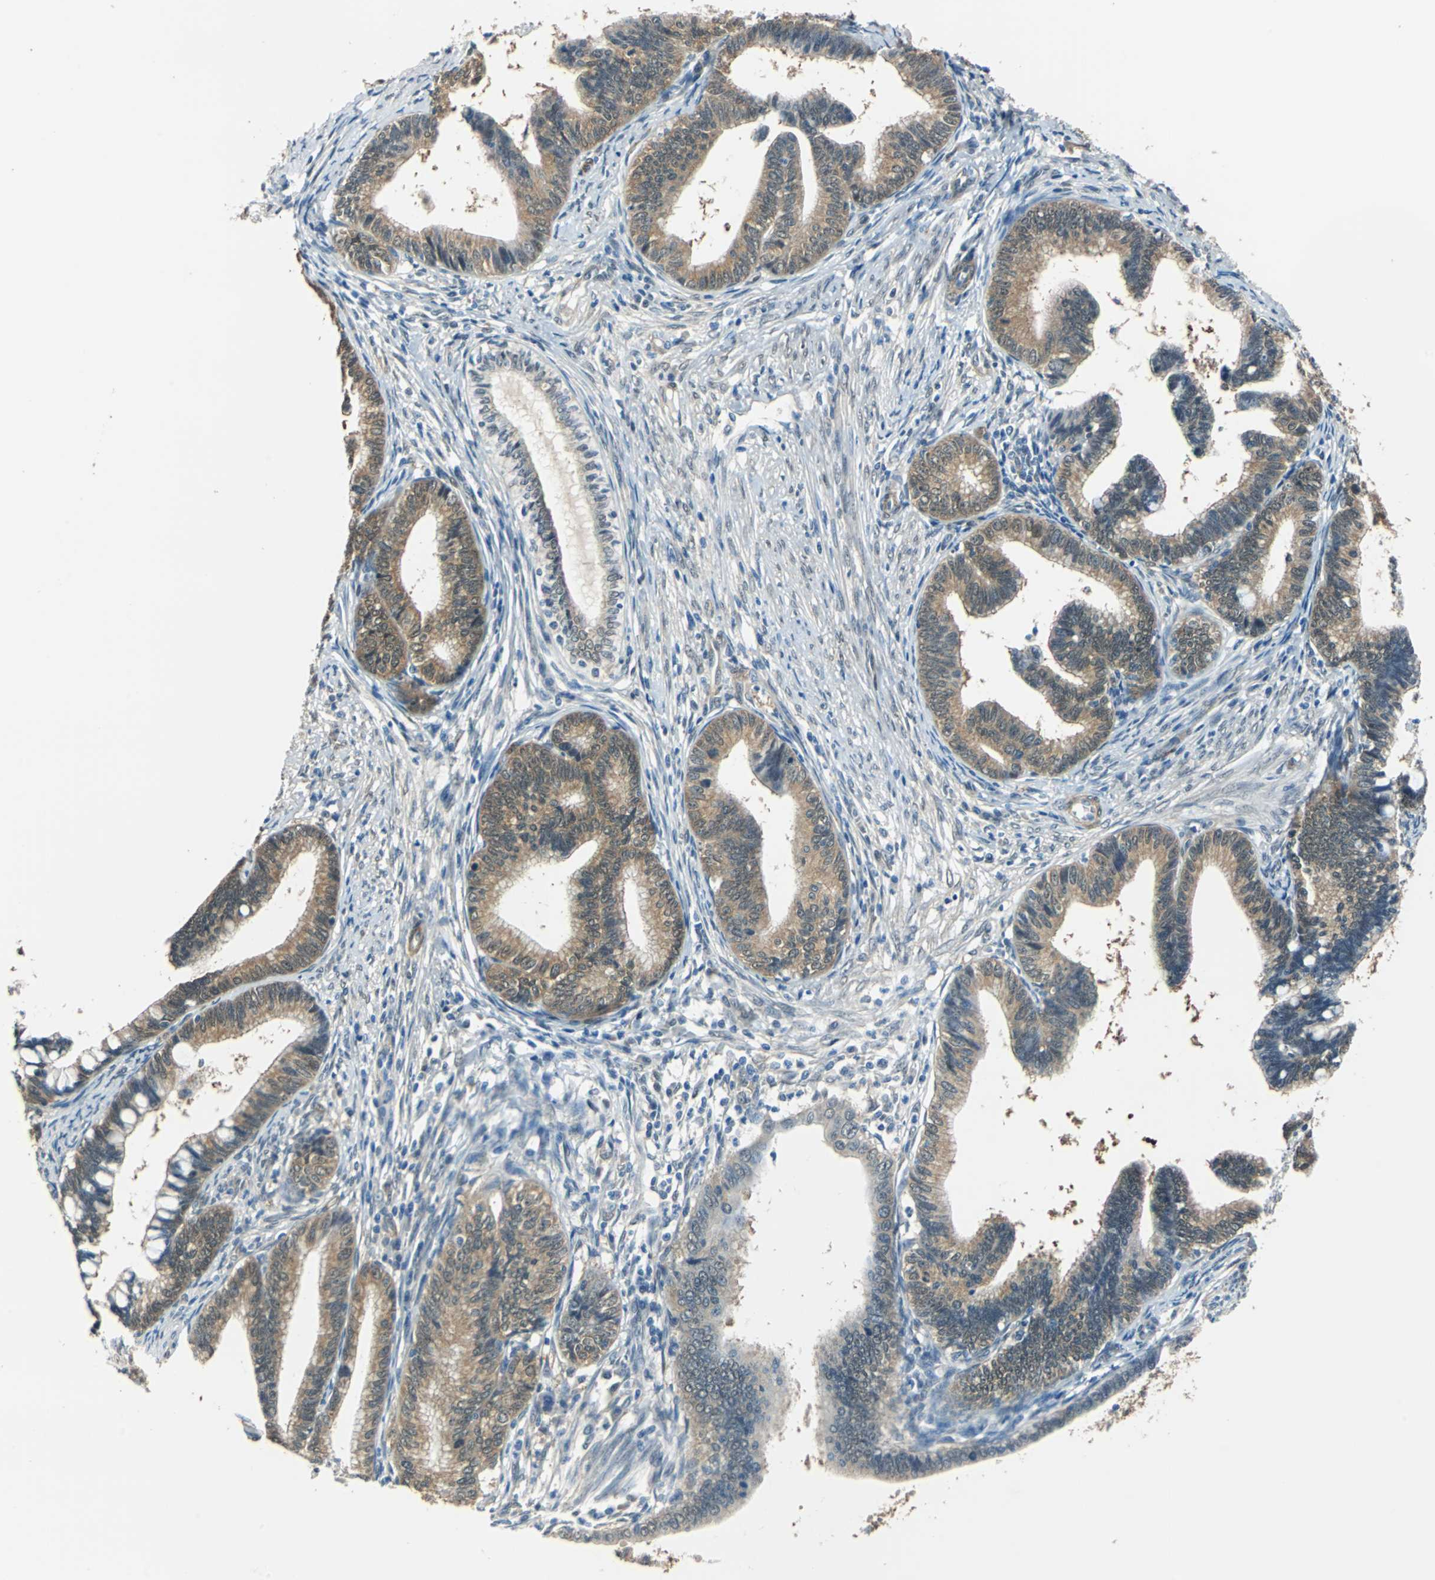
{"staining": {"intensity": "moderate", "quantity": ">75%", "location": "cytoplasmic/membranous"}, "tissue": "cervical cancer", "cell_type": "Tumor cells", "image_type": "cancer", "snomed": [{"axis": "morphology", "description": "Adenocarcinoma, NOS"}, {"axis": "topography", "description": "Cervix"}], "caption": "Immunohistochemical staining of human cervical cancer demonstrates medium levels of moderate cytoplasmic/membranous positivity in about >75% of tumor cells. The protein is shown in brown color, while the nuclei are stained blue.", "gene": "FKBP4", "patient": {"sex": "female", "age": 36}}